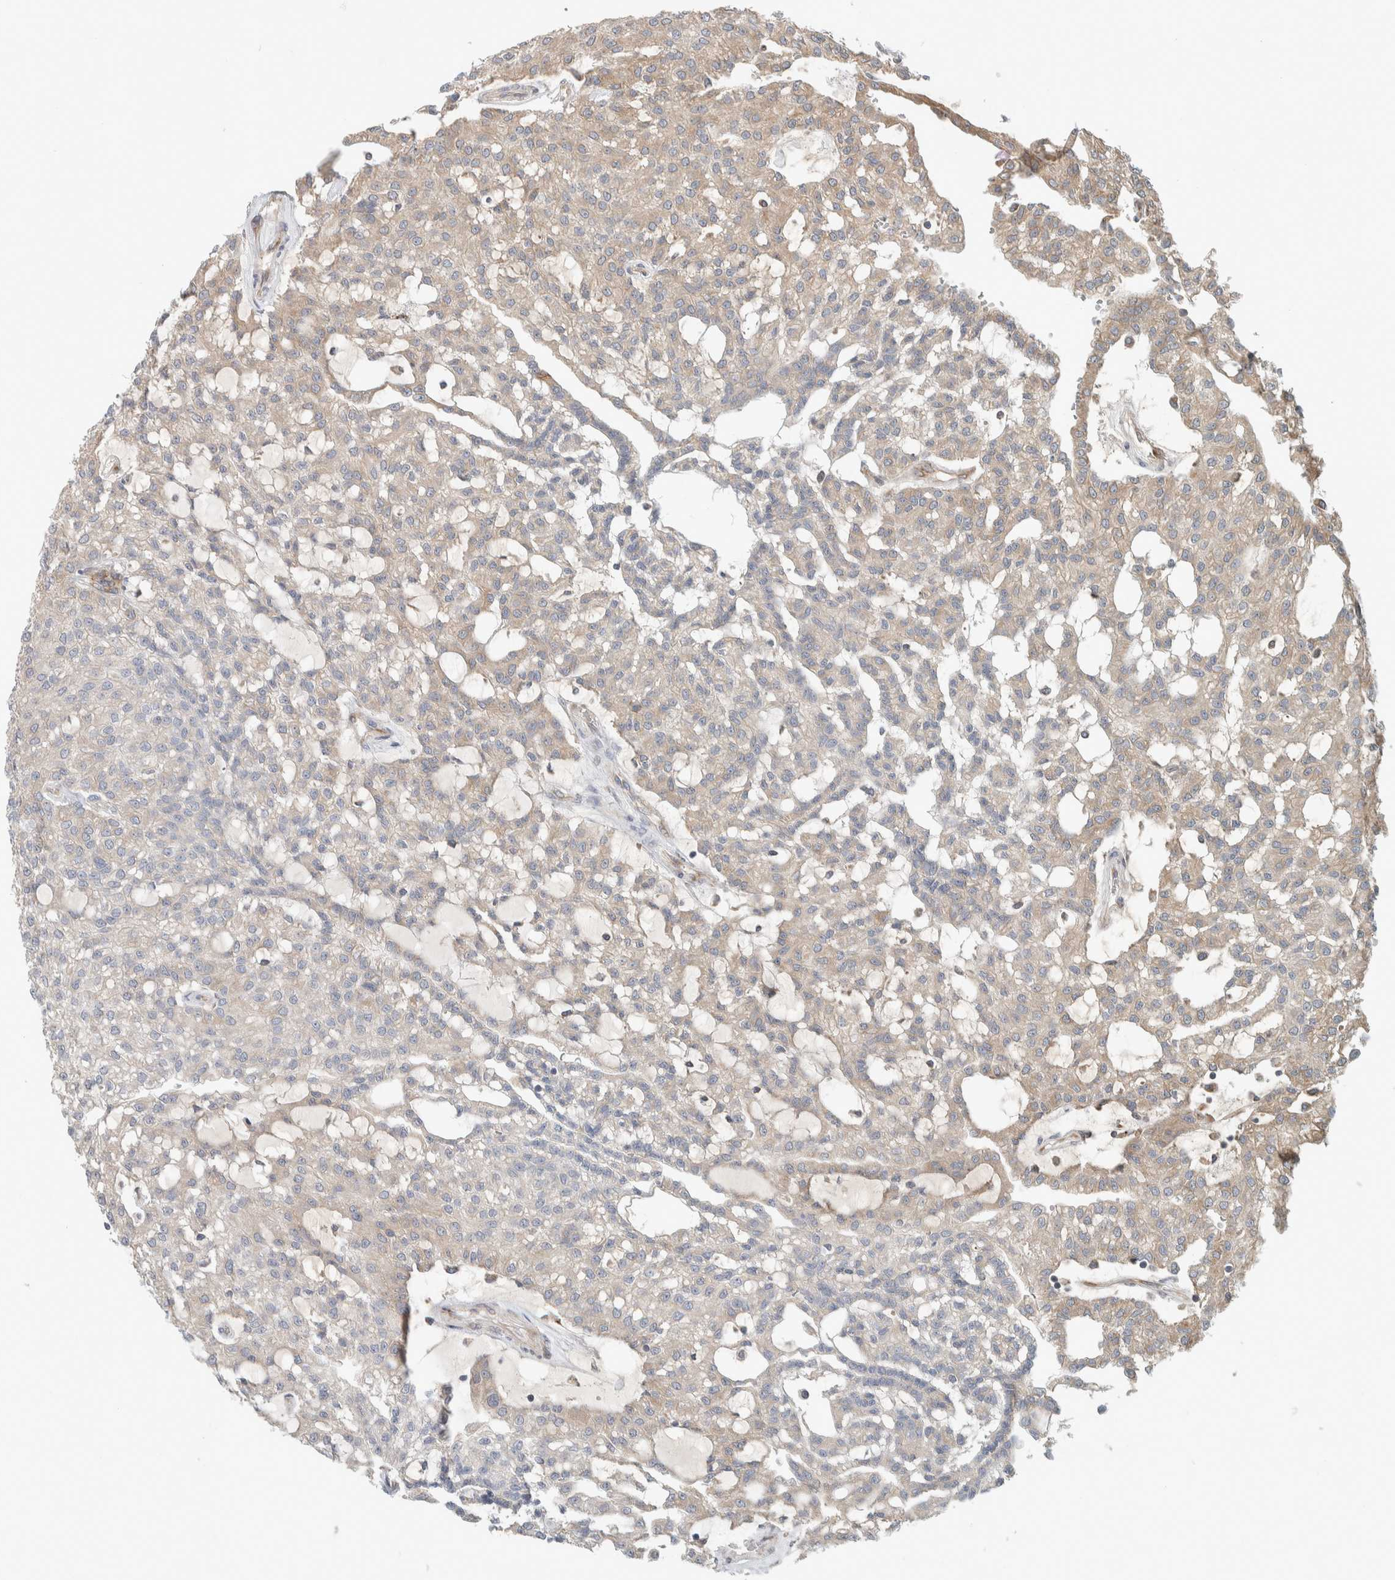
{"staining": {"intensity": "weak", "quantity": "<25%", "location": "cytoplasmic/membranous"}, "tissue": "renal cancer", "cell_type": "Tumor cells", "image_type": "cancer", "snomed": [{"axis": "morphology", "description": "Adenocarcinoma, NOS"}, {"axis": "topography", "description": "Kidney"}], "caption": "This is a micrograph of immunohistochemistry staining of renal adenocarcinoma, which shows no expression in tumor cells.", "gene": "ADCY8", "patient": {"sex": "male", "age": 63}}